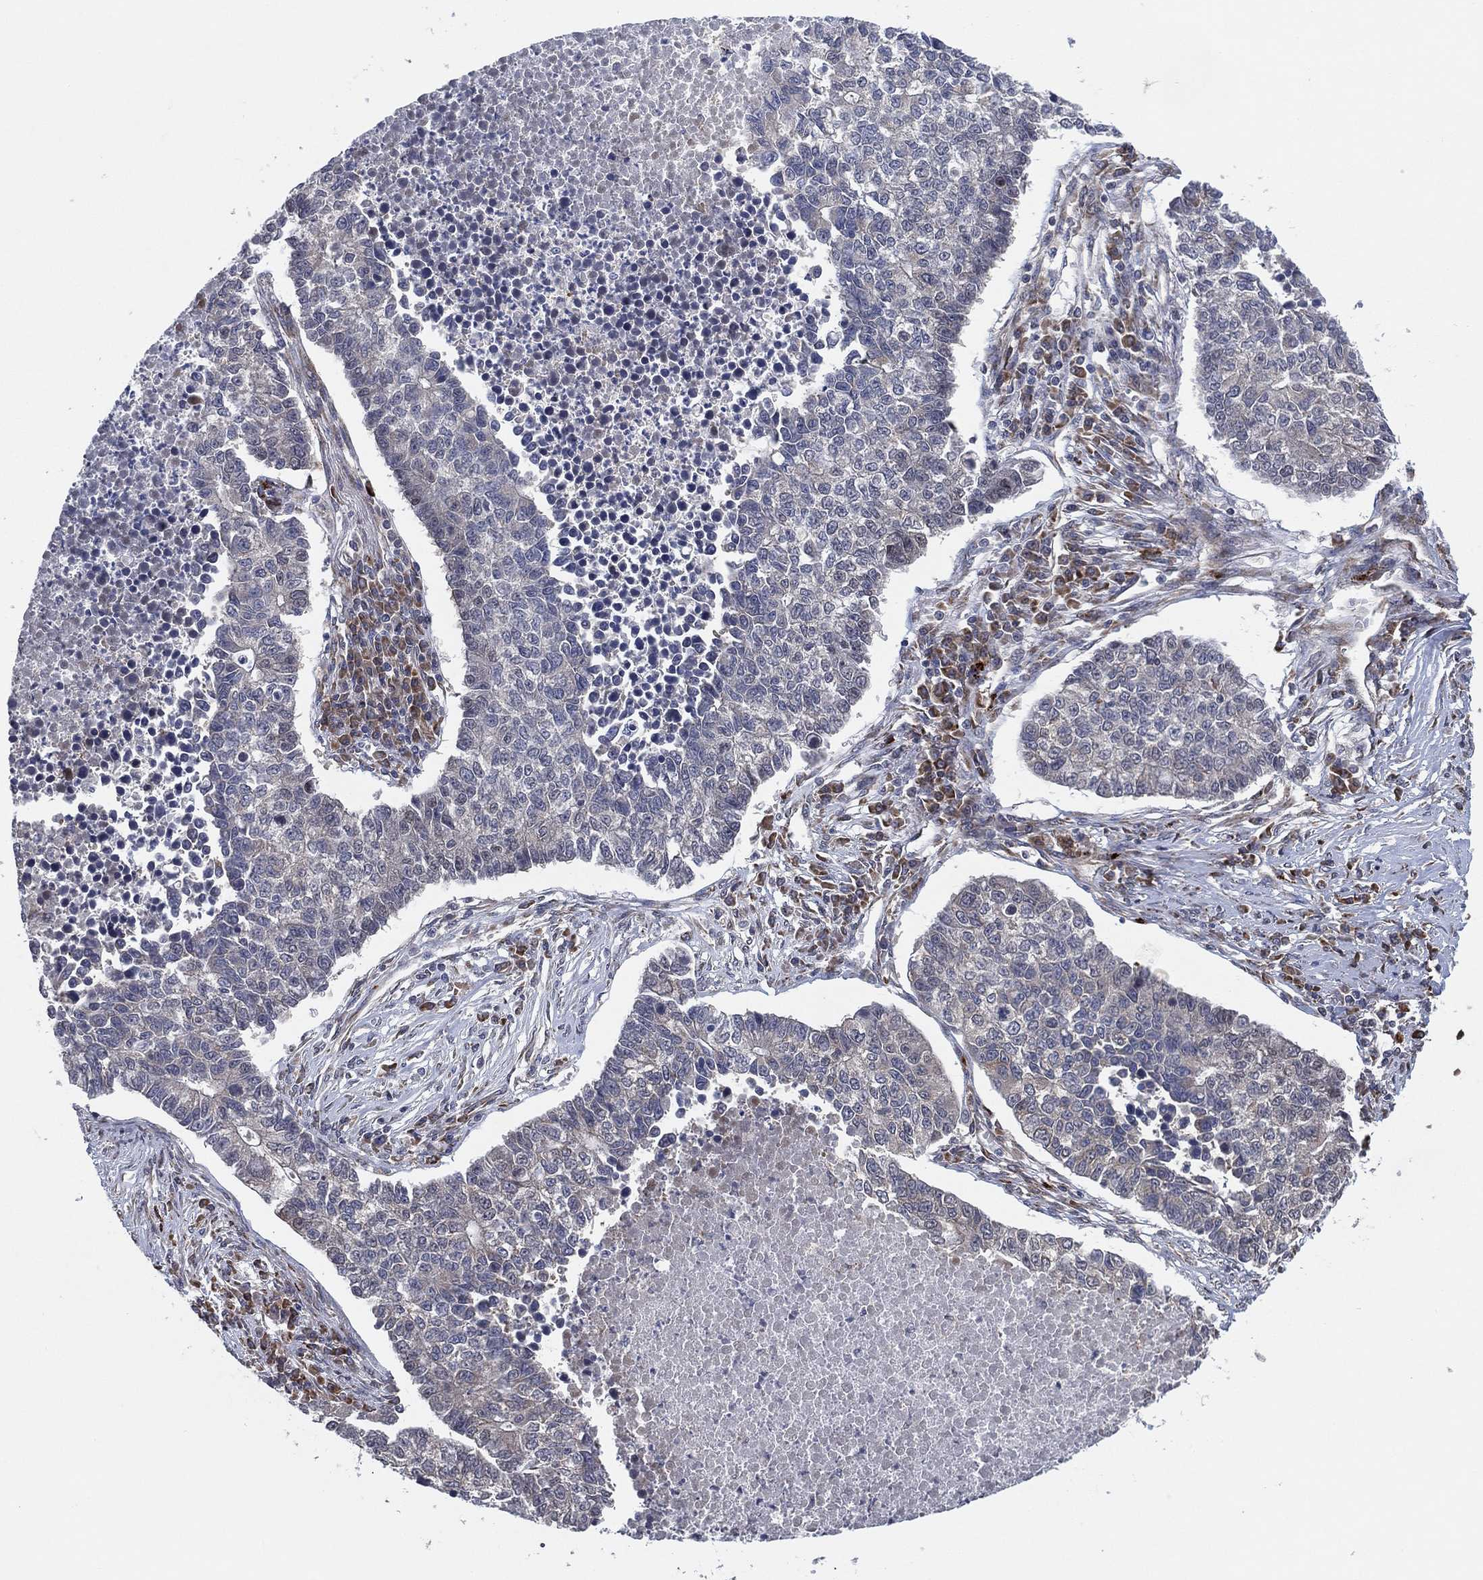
{"staining": {"intensity": "negative", "quantity": "none", "location": "none"}, "tissue": "lung cancer", "cell_type": "Tumor cells", "image_type": "cancer", "snomed": [{"axis": "morphology", "description": "Adenocarcinoma, NOS"}, {"axis": "topography", "description": "Lung"}], "caption": "Histopathology image shows no protein staining in tumor cells of adenocarcinoma (lung) tissue. (Stains: DAB (3,3'-diaminobenzidine) immunohistochemistry with hematoxylin counter stain, Microscopy: brightfield microscopy at high magnification).", "gene": "FAM104A", "patient": {"sex": "male", "age": 57}}